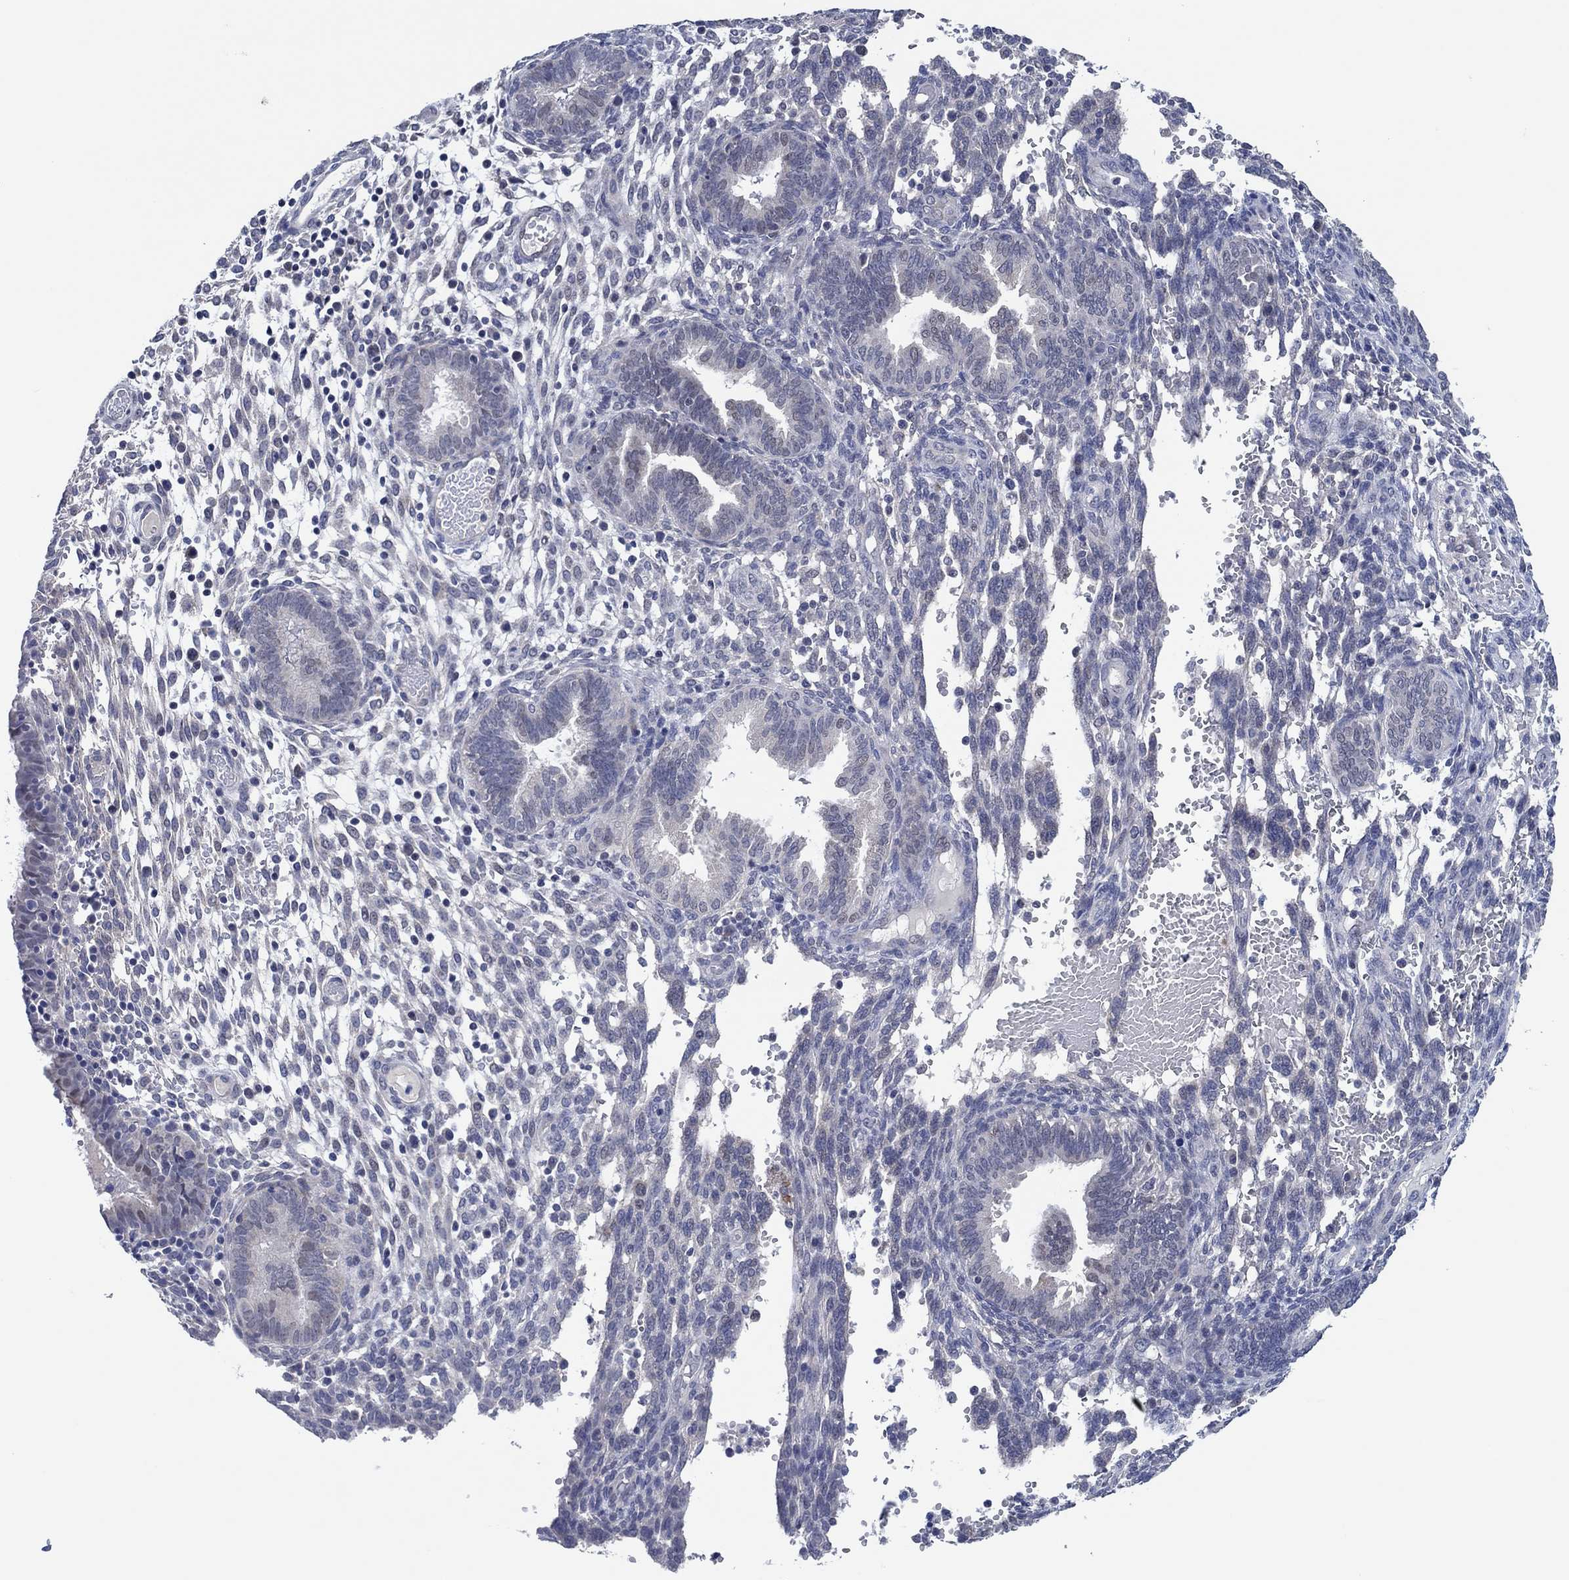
{"staining": {"intensity": "negative", "quantity": "none", "location": "none"}, "tissue": "endometrium", "cell_type": "Cells in endometrial stroma", "image_type": "normal", "snomed": [{"axis": "morphology", "description": "Normal tissue, NOS"}, {"axis": "topography", "description": "Endometrium"}], "caption": "Cells in endometrial stroma are negative for protein expression in benign human endometrium. (DAB (3,3'-diaminobenzidine) IHC, high magnification).", "gene": "PRRT3", "patient": {"sex": "female", "age": 42}}